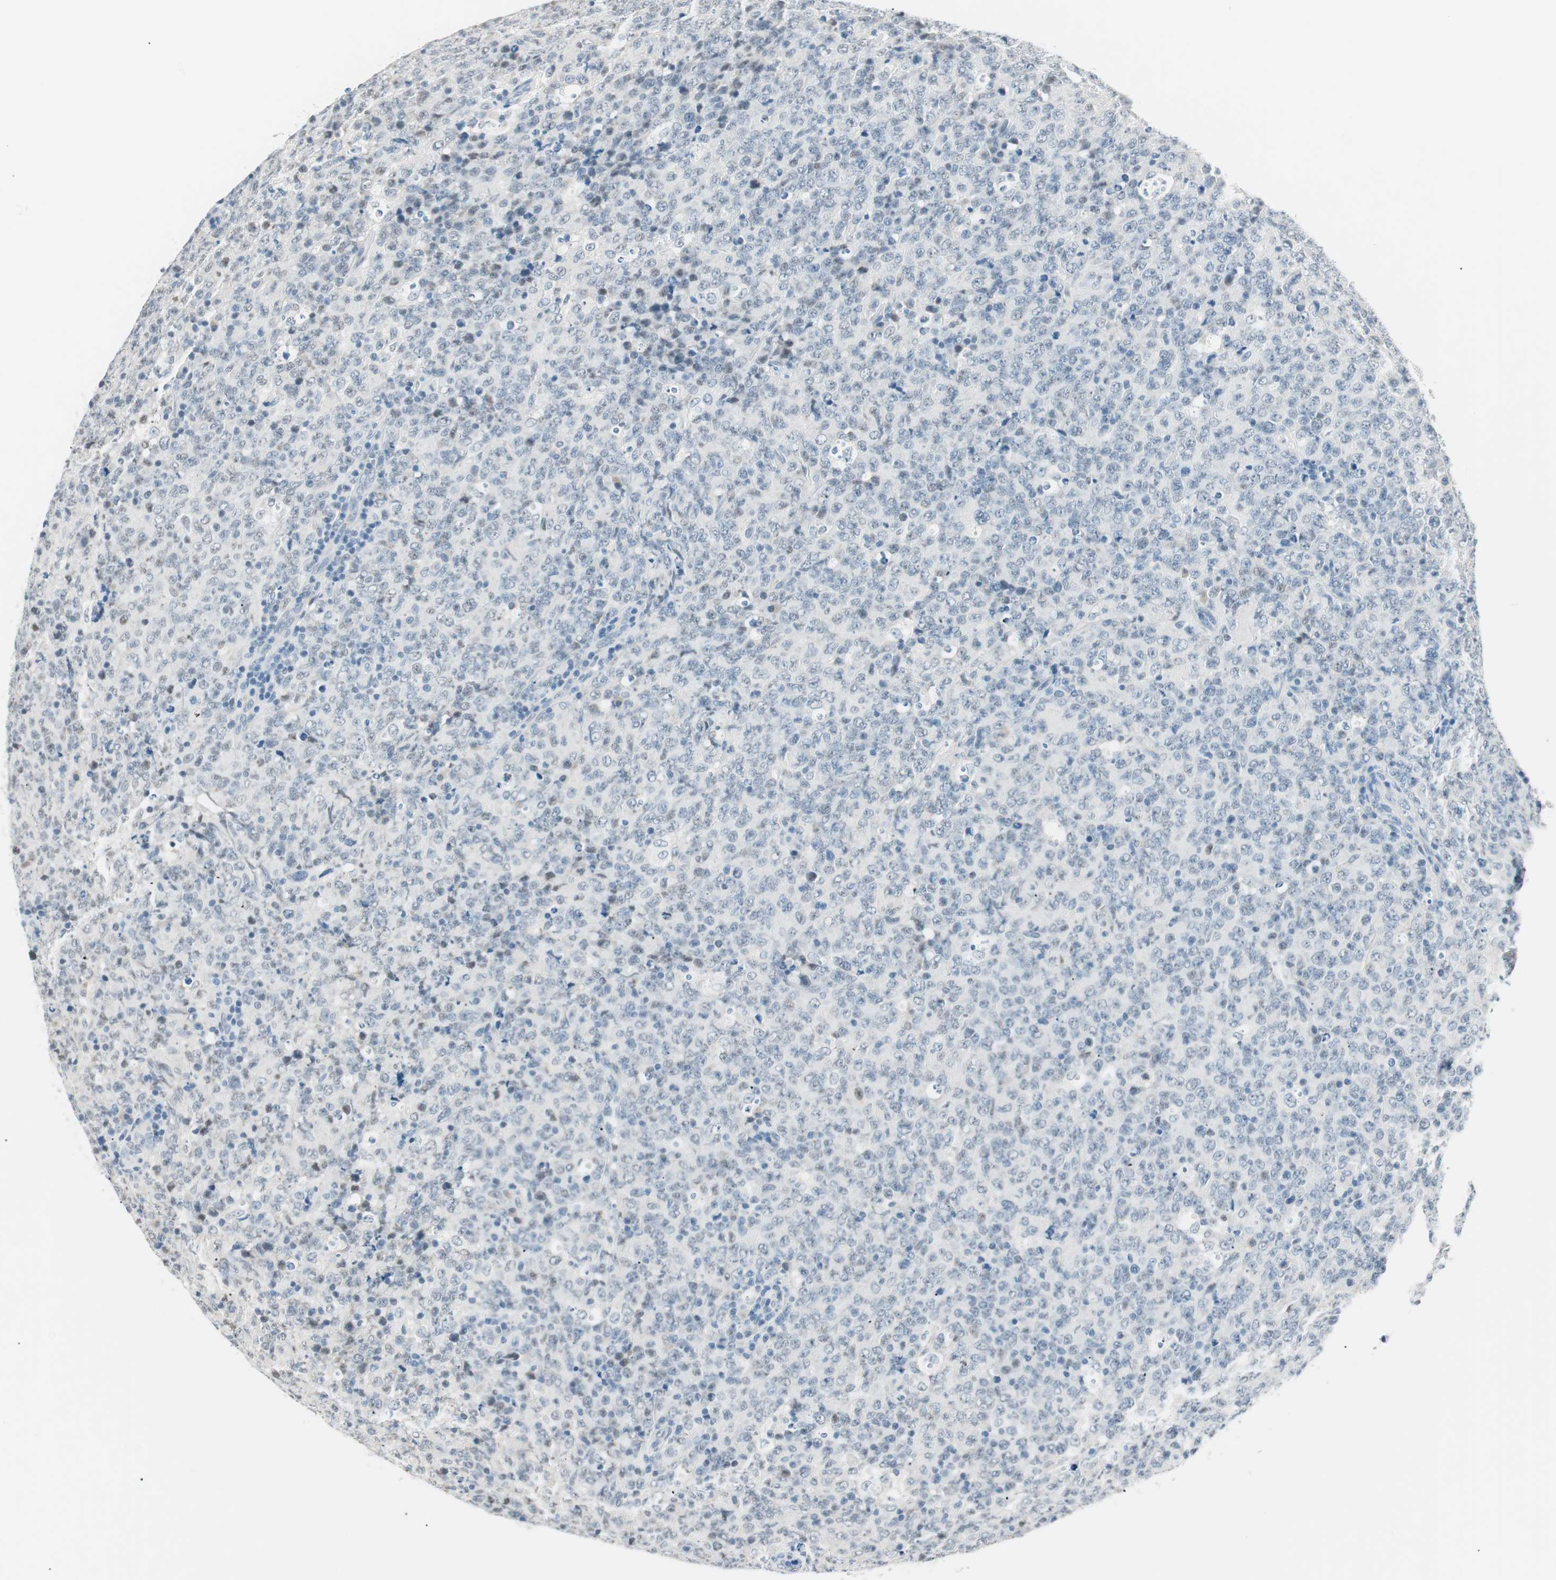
{"staining": {"intensity": "negative", "quantity": "none", "location": "none"}, "tissue": "lymphoma", "cell_type": "Tumor cells", "image_type": "cancer", "snomed": [{"axis": "morphology", "description": "Malignant lymphoma, non-Hodgkin's type, High grade"}, {"axis": "topography", "description": "Tonsil"}], "caption": "This image is of lymphoma stained with IHC to label a protein in brown with the nuclei are counter-stained blue. There is no staining in tumor cells. (Immunohistochemistry (ihc), brightfield microscopy, high magnification).", "gene": "HOXB13", "patient": {"sex": "female", "age": 36}}